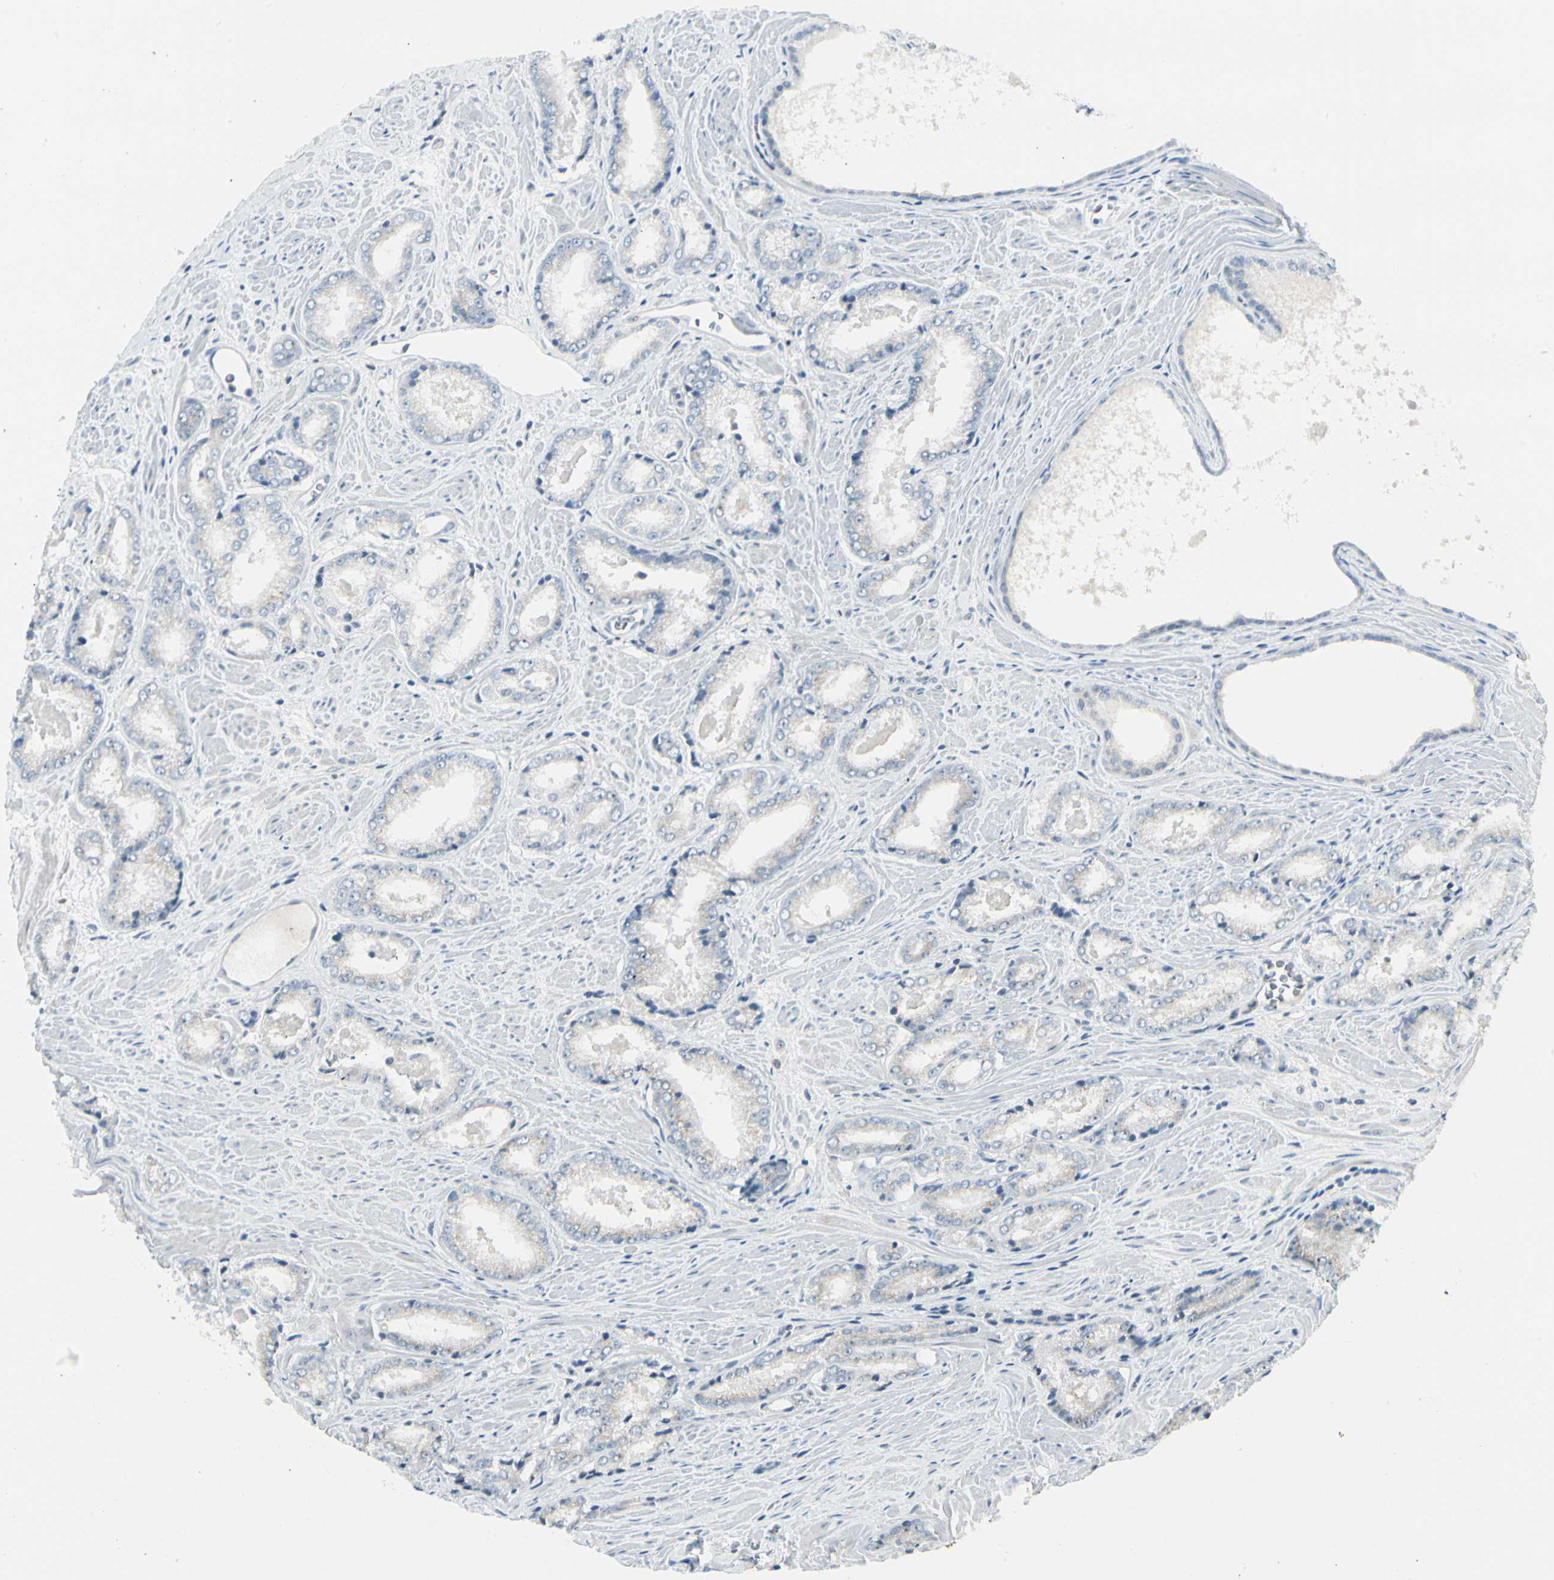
{"staining": {"intensity": "negative", "quantity": "none", "location": "none"}, "tissue": "prostate cancer", "cell_type": "Tumor cells", "image_type": "cancer", "snomed": [{"axis": "morphology", "description": "Adenocarcinoma, Low grade"}, {"axis": "topography", "description": "Prostate"}], "caption": "High power microscopy image of an immunohistochemistry (IHC) micrograph of prostate cancer, revealing no significant expression in tumor cells.", "gene": "ZSCAN1", "patient": {"sex": "male", "age": 64}}